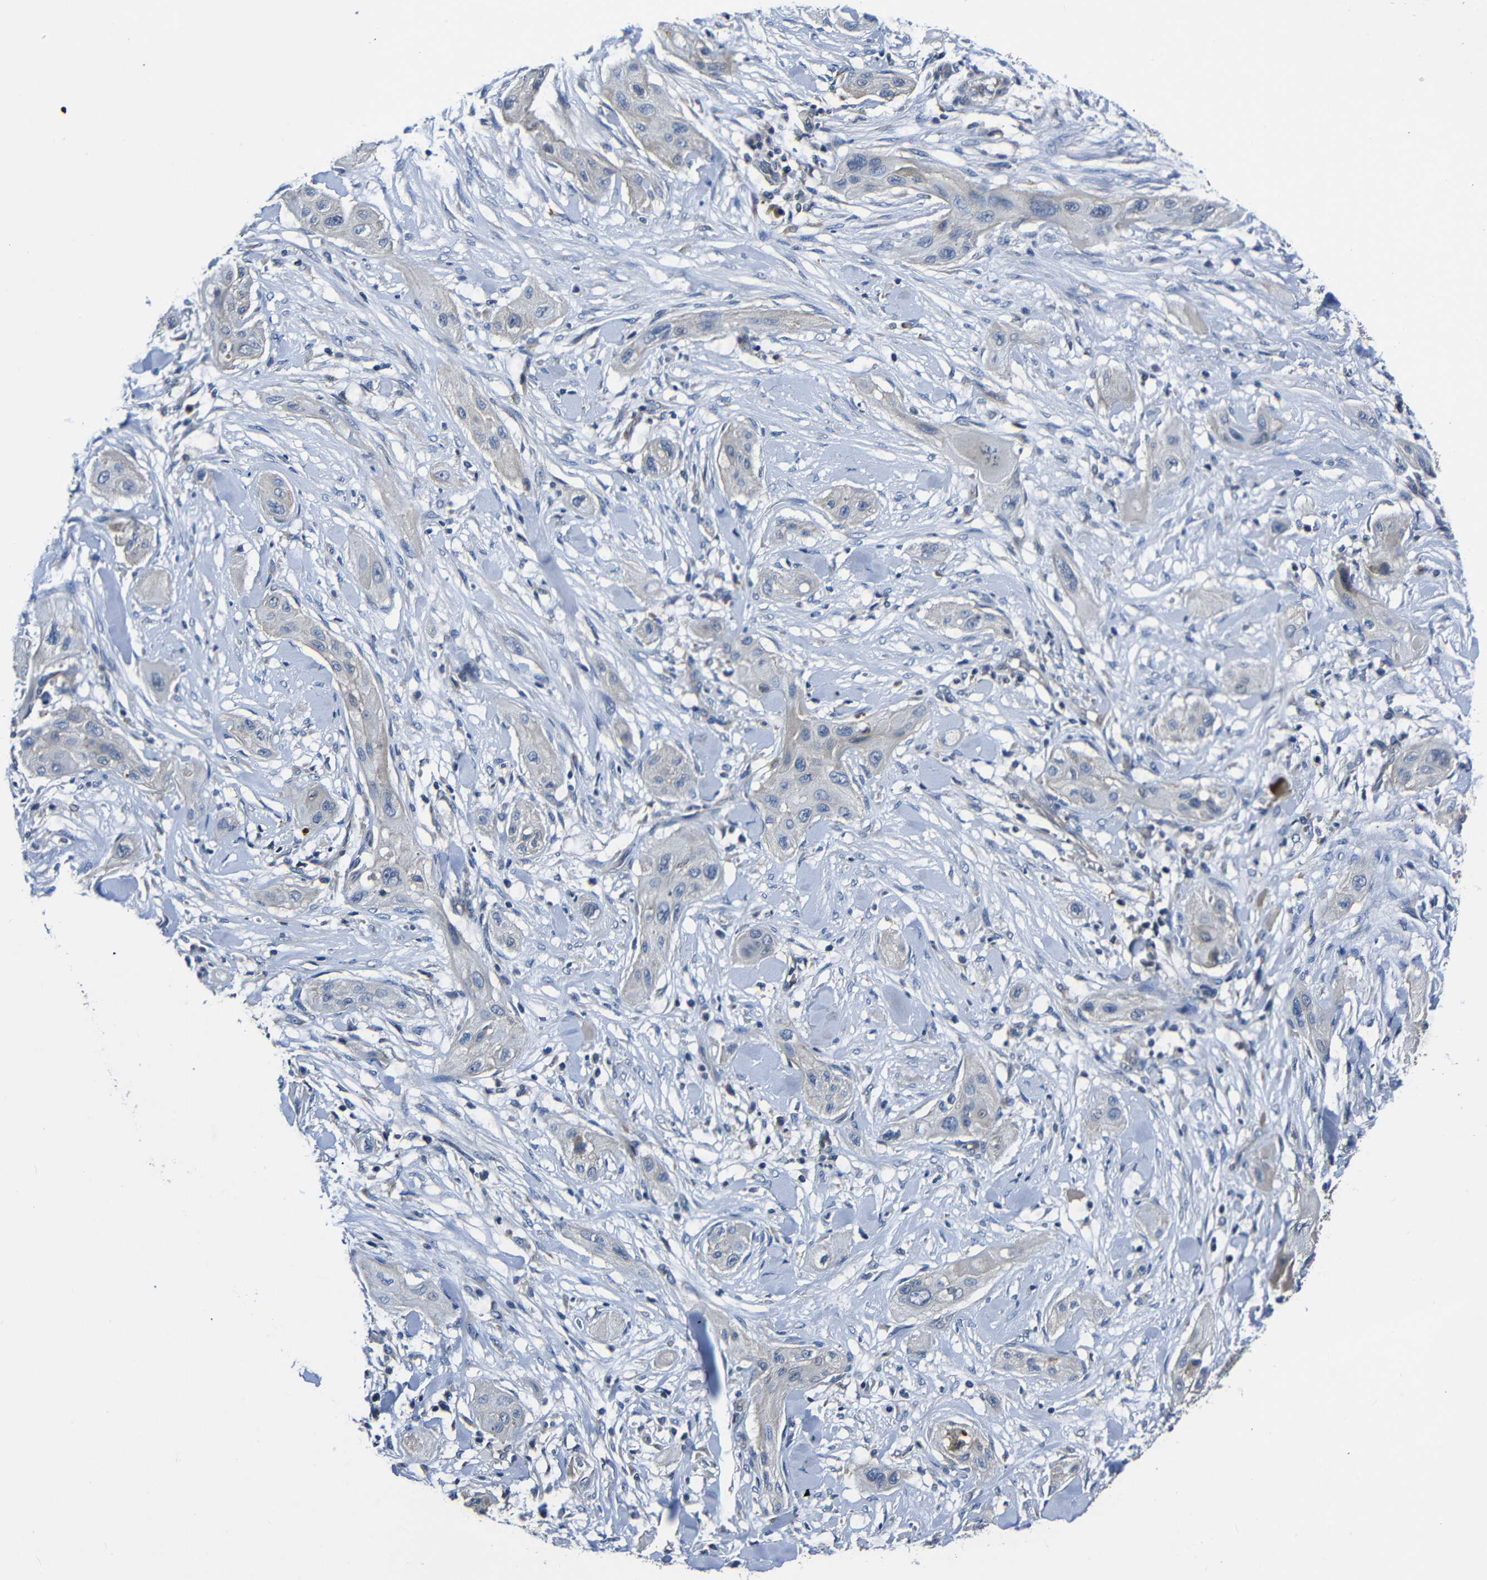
{"staining": {"intensity": "negative", "quantity": "none", "location": "none"}, "tissue": "lung cancer", "cell_type": "Tumor cells", "image_type": "cancer", "snomed": [{"axis": "morphology", "description": "Squamous cell carcinoma, NOS"}, {"axis": "topography", "description": "Lung"}], "caption": "This is an immunohistochemistry (IHC) photomicrograph of human lung squamous cell carcinoma. There is no expression in tumor cells.", "gene": "AFDN", "patient": {"sex": "female", "age": 47}}